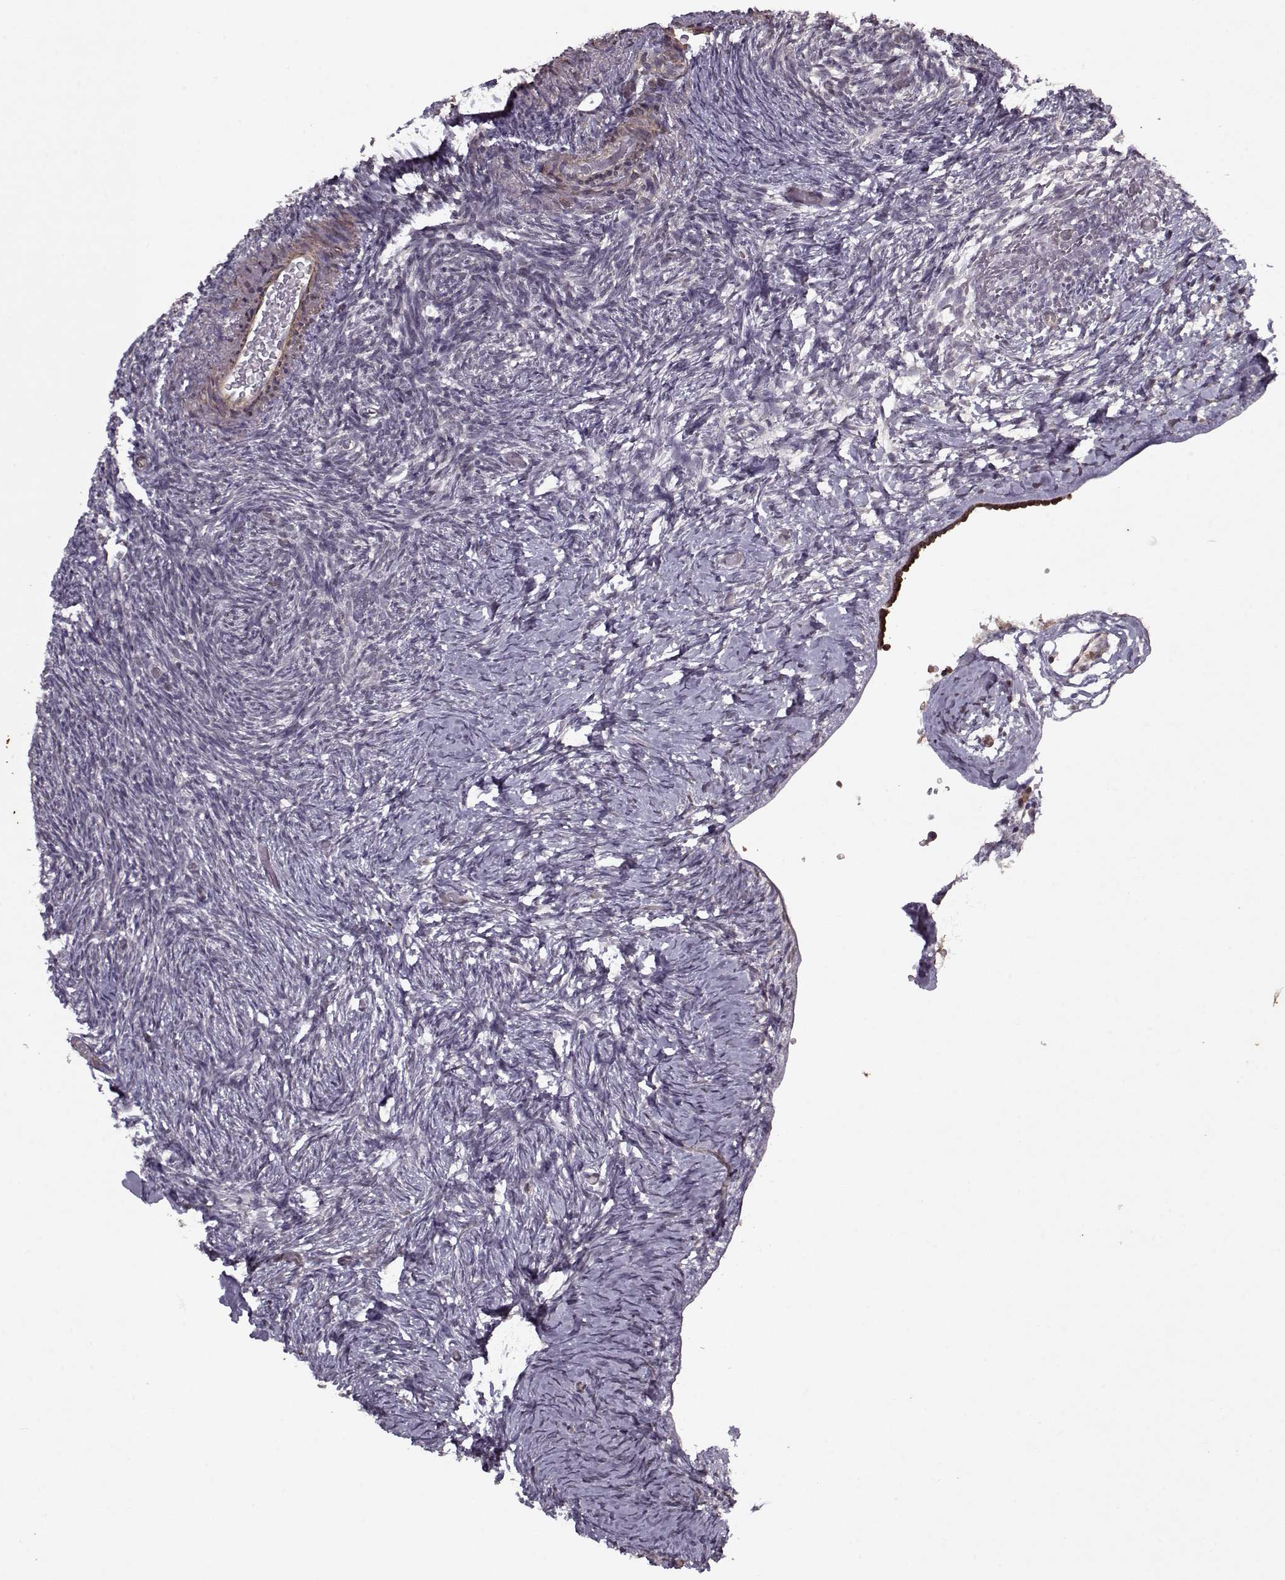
{"staining": {"intensity": "negative", "quantity": "none", "location": "none"}, "tissue": "ovary", "cell_type": "Ovarian stroma cells", "image_type": "normal", "snomed": [{"axis": "morphology", "description": "Normal tissue, NOS"}, {"axis": "topography", "description": "Ovary"}], "caption": "The micrograph exhibits no significant expression in ovarian stroma cells of ovary. (IHC, brightfield microscopy, high magnification).", "gene": "KRT9", "patient": {"sex": "female", "age": 39}}